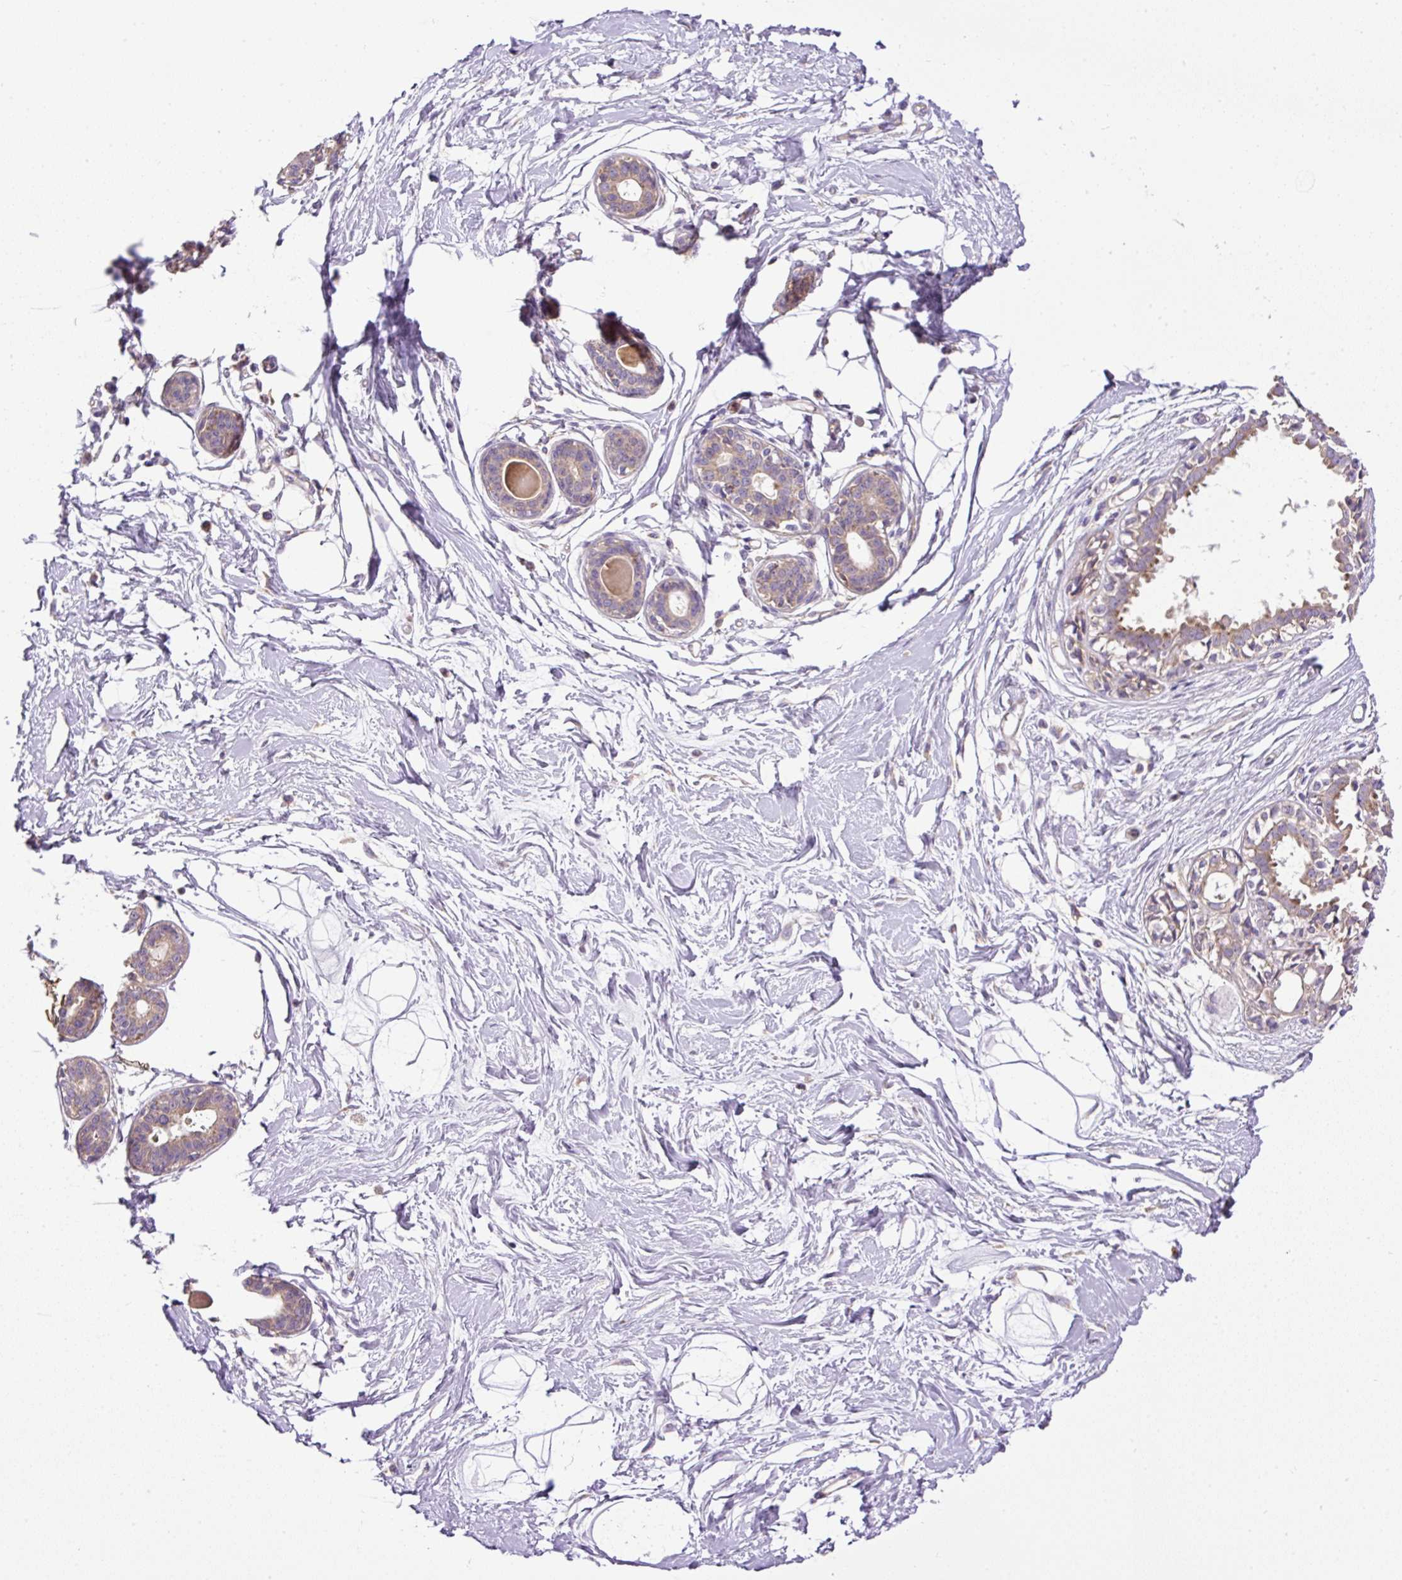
{"staining": {"intensity": "negative", "quantity": "none", "location": "none"}, "tissue": "breast", "cell_type": "Adipocytes", "image_type": "normal", "snomed": [{"axis": "morphology", "description": "Normal tissue, NOS"}, {"axis": "topography", "description": "Breast"}], "caption": "An immunohistochemistry (IHC) micrograph of normal breast is shown. There is no staining in adipocytes of breast. Nuclei are stained in blue.", "gene": "ZNF547", "patient": {"sex": "female", "age": 45}}